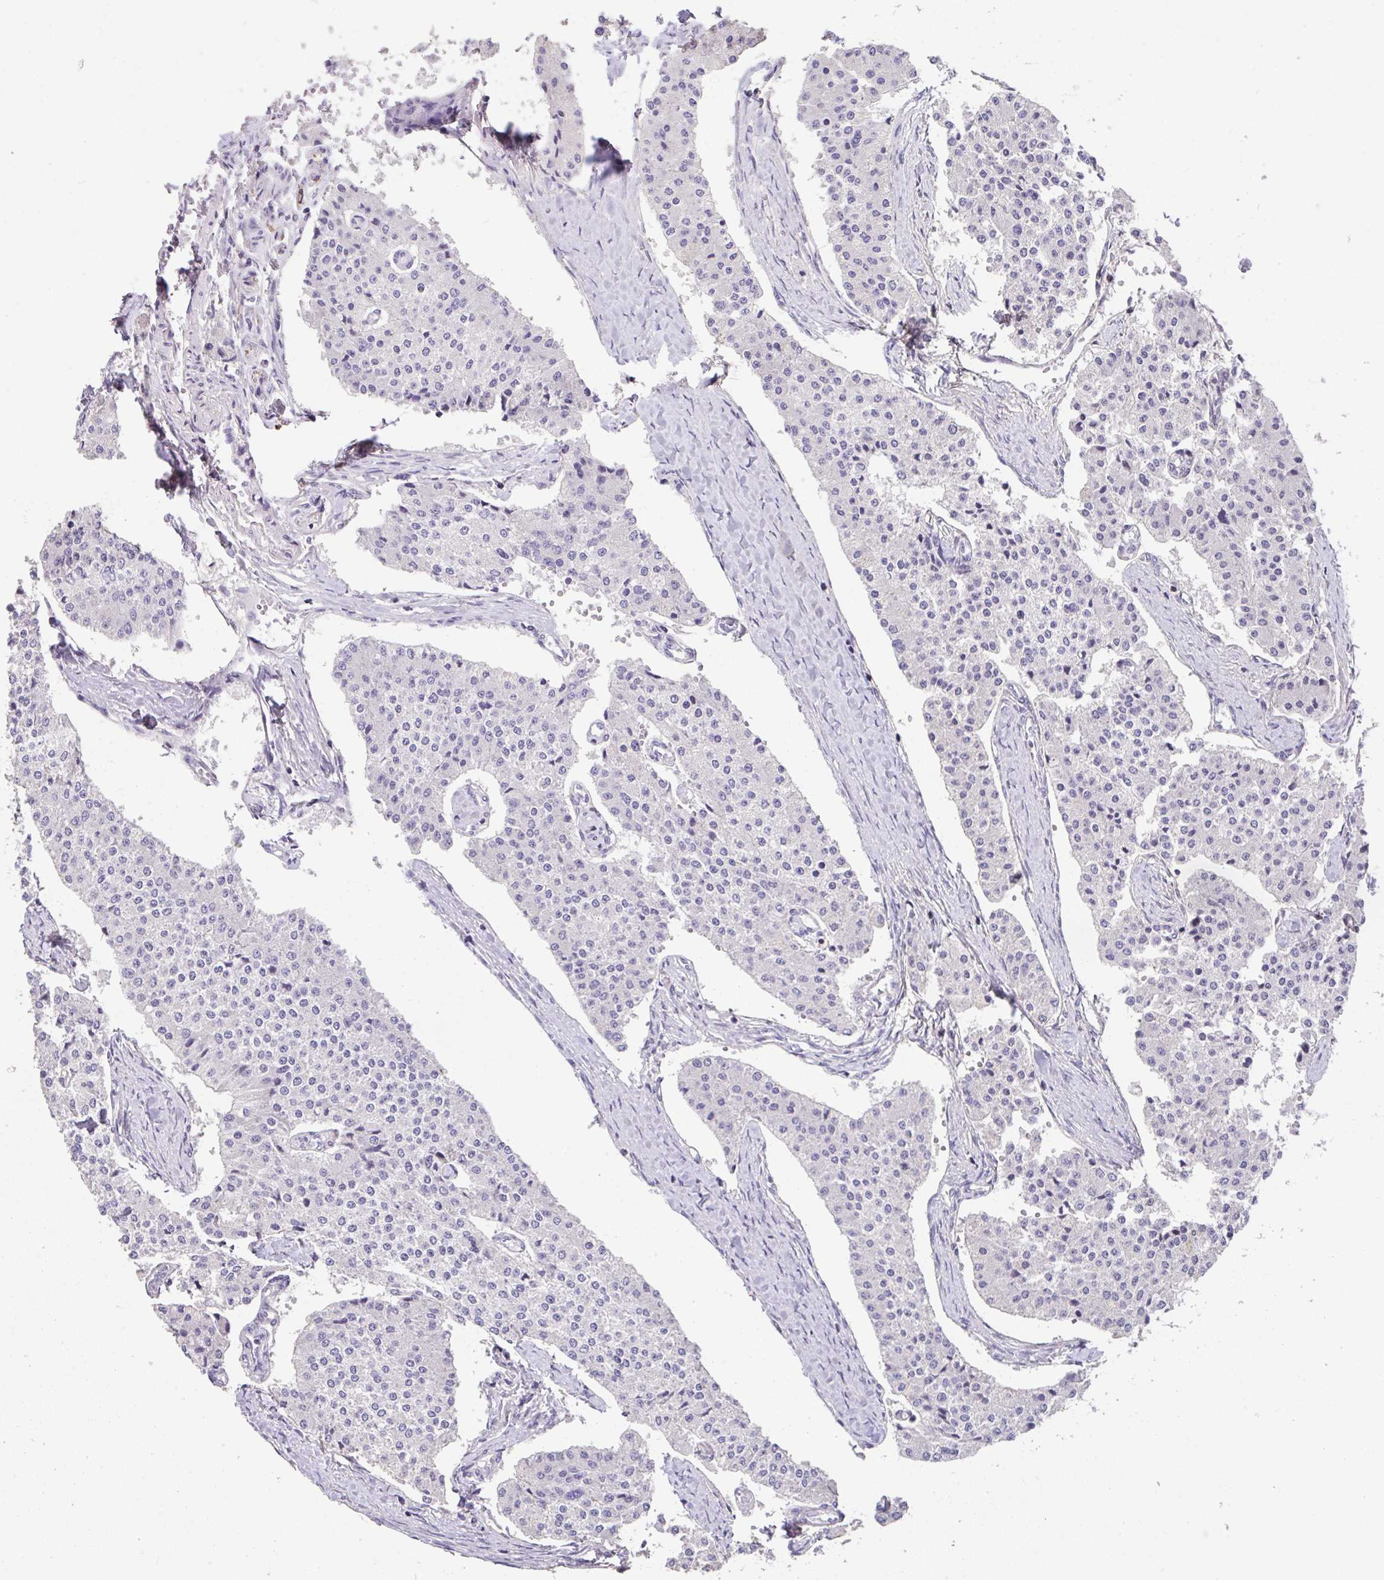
{"staining": {"intensity": "negative", "quantity": "none", "location": "none"}, "tissue": "carcinoid", "cell_type": "Tumor cells", "image_type": "cancer", "snomed": [{"axis": "morphology", "description": "Carcinoid, malignant, NOS"}, {"axis": "topography", "description": "Colon"}], "caption": "Immunohistochemistry of human malignant carcinoid shows no expression in tumor cells.", "gene": "RUNDC3B", "patient": {"sex": "female", "age": 52}}